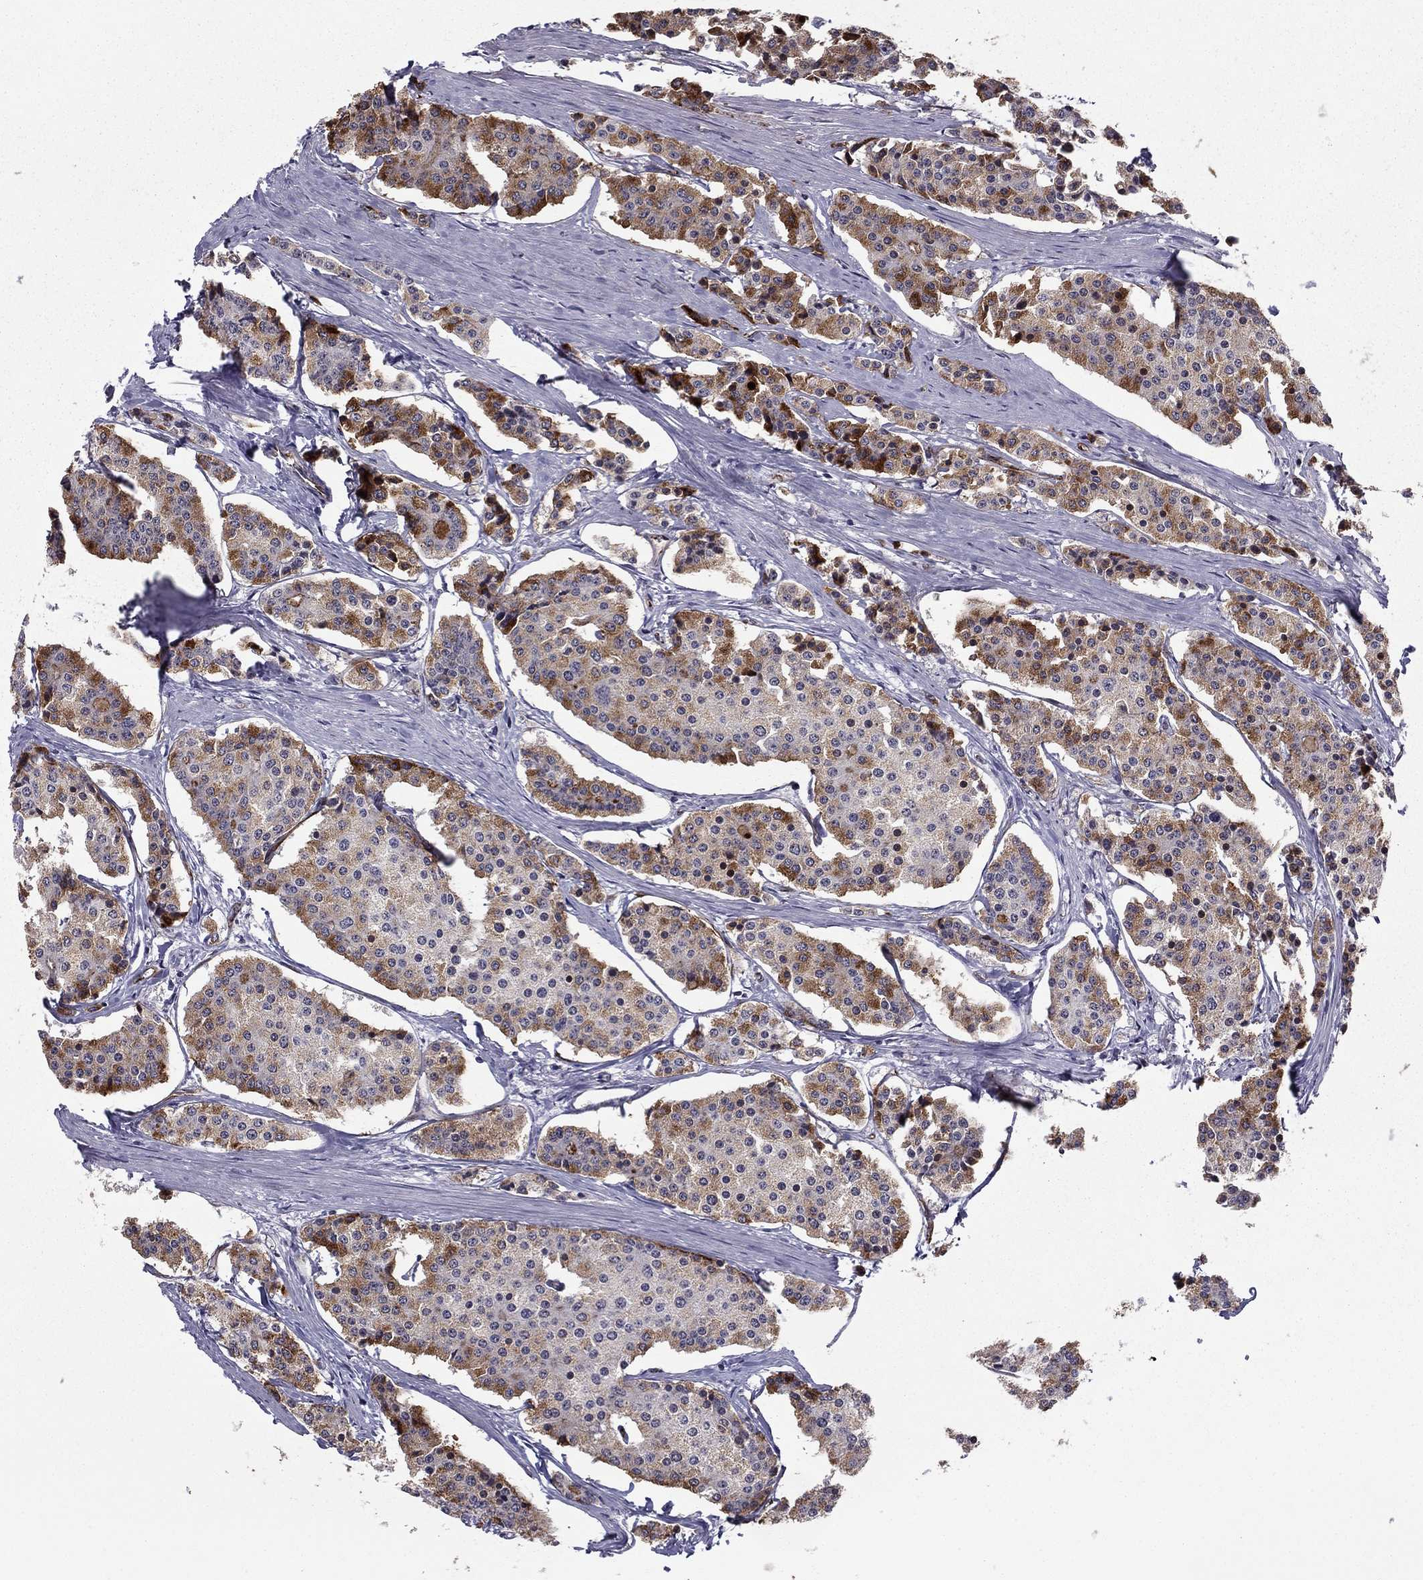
{"staining": {"intensity": "moderate", "quantity": "<25%", "location": "cytoplasmic/membranous"}, "tissue": "carcinoid", "cell_type": "Tumor cells", "image_type": "cancer", "snomed": [{"axis": "morphology", "description": "Carcinoid, malignant, NOS"}, {"axis": "topography", "description": "Small intestine"}], "caption": "Moderate cytoplasmic/membranous staining is identified in about <25% of tumor cells in carcinoid.", "gene": "ANKS4B", "patient": {"sex": "female", "age": 65}}